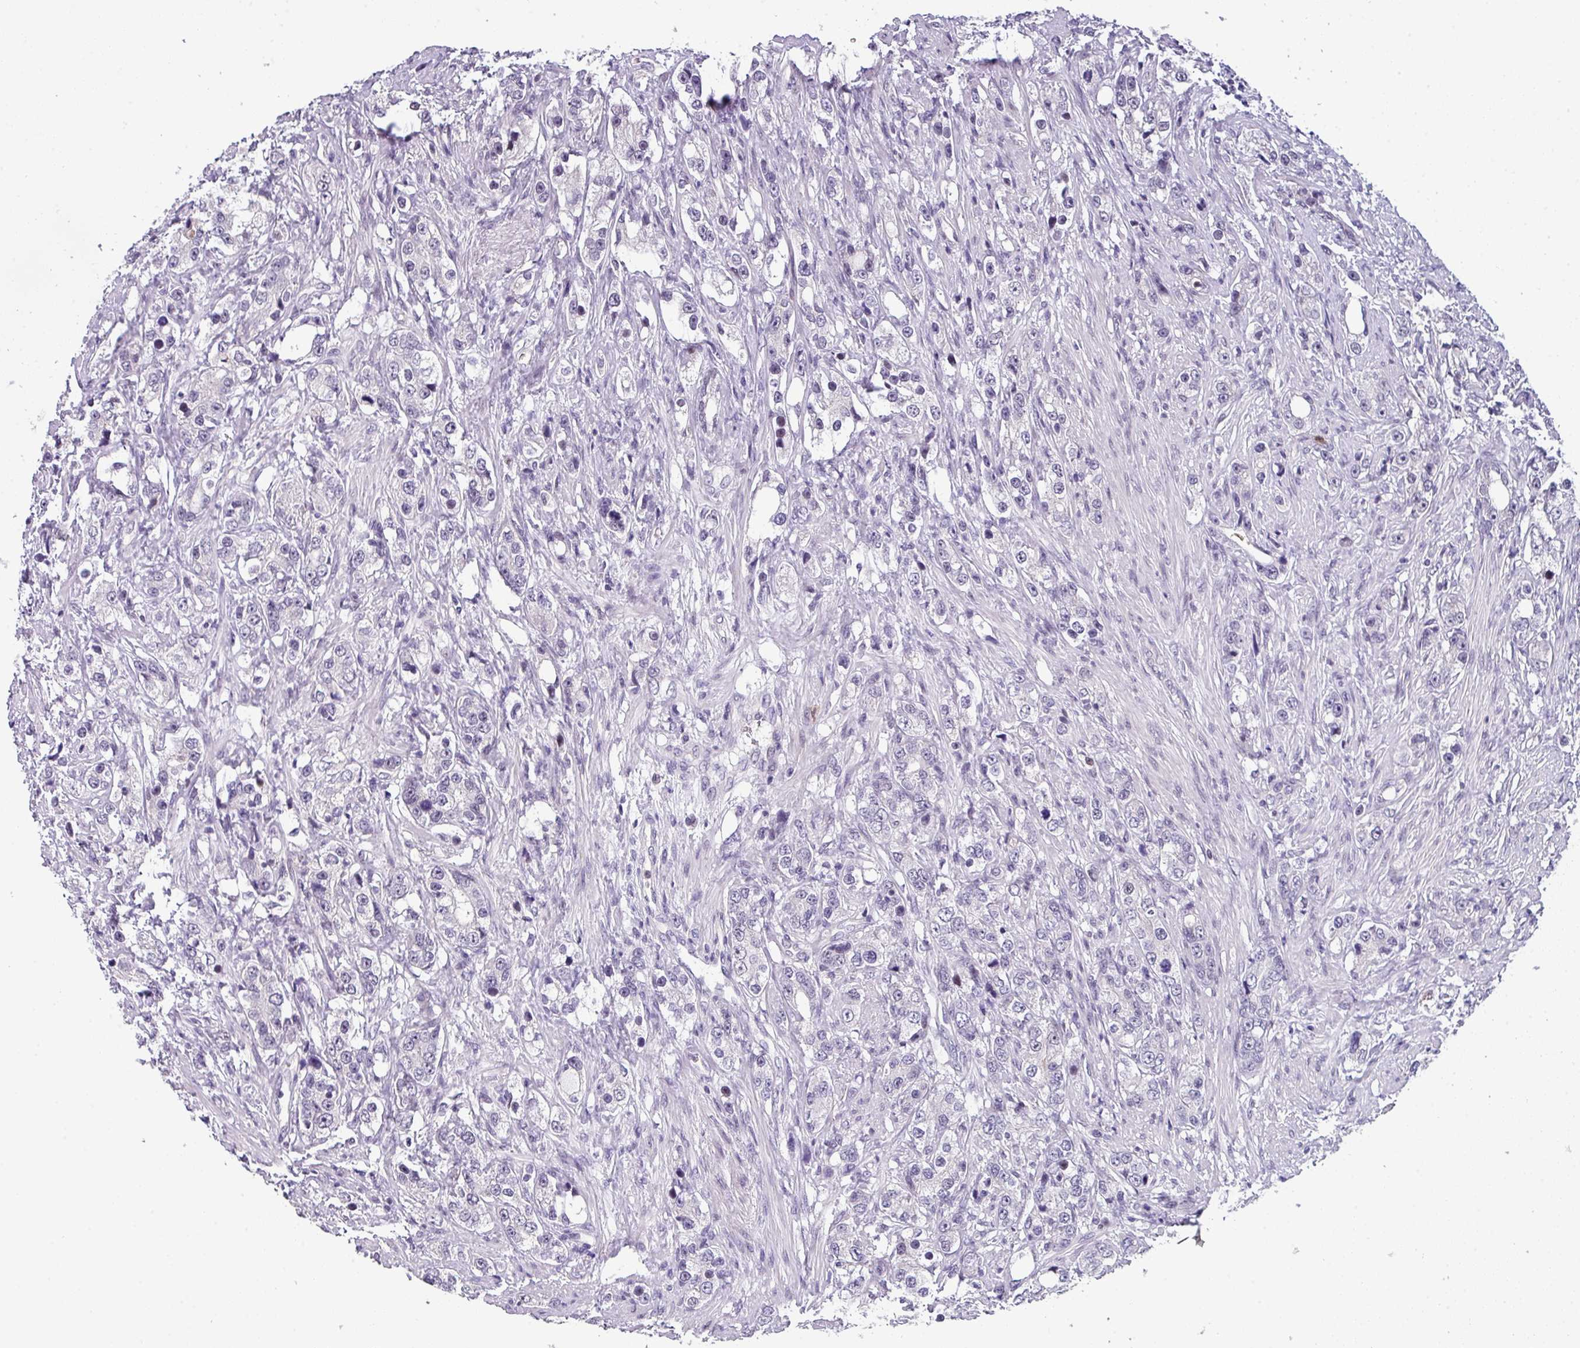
{"staining": {"intensity": "negative", "quantity": "none", "location": "none"}, "tissue": "prostate cancer", "cell_type": "Tumor cells", "image_type": "cancer", "snomed": [{"axis": "morphology", "description": "Adenocarcinoma, High grade"}, {"axis": "topography", "description": "Prostate"}], "caption": "Image shows no protein positivity in tumor cells of prostate adenocarcinoma (high-grade) tissue.", "gene": "ZFP3", "patient": {"sex": "male", "age": 63}}